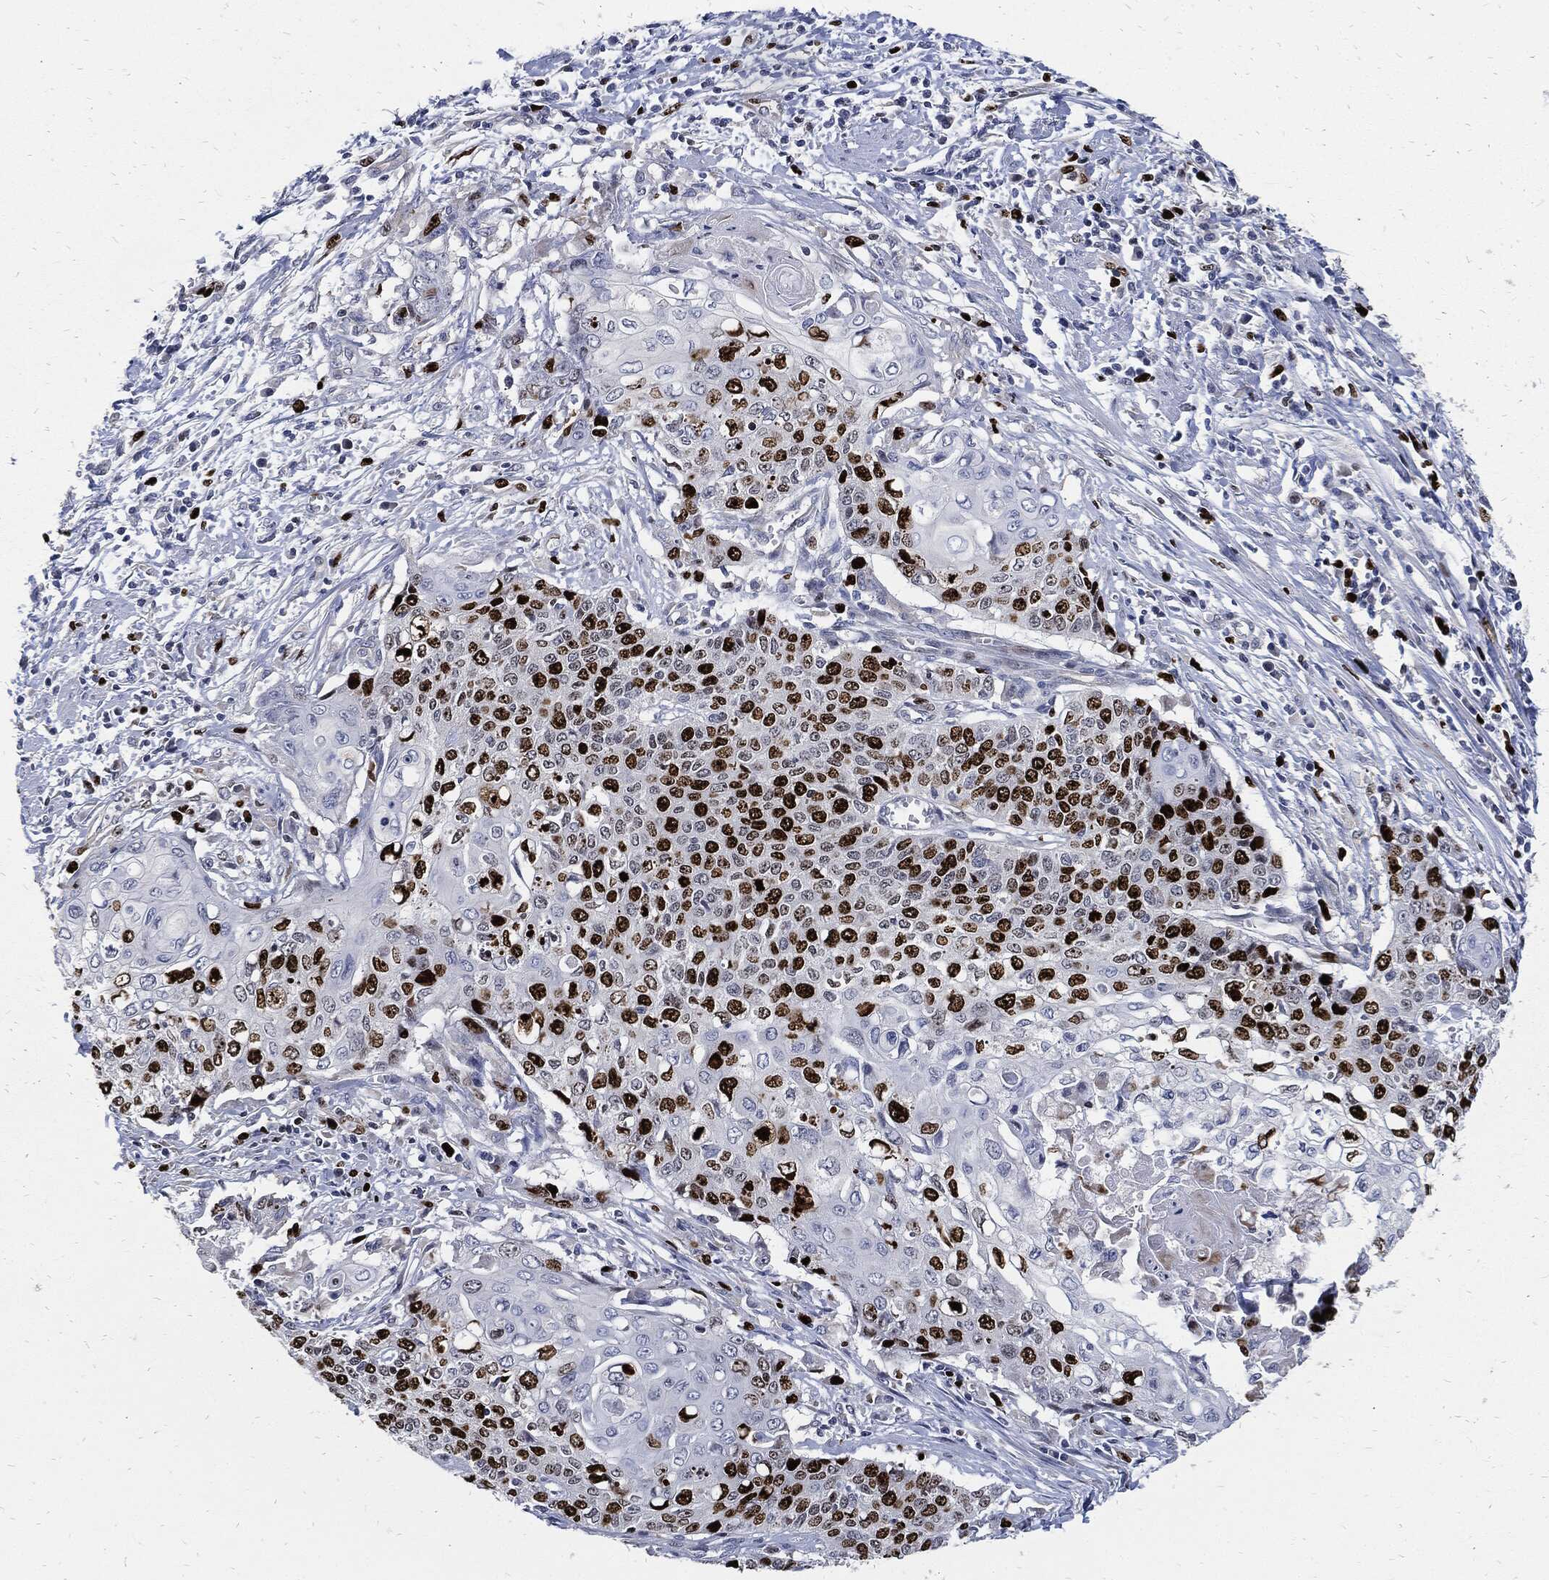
{"staining": {"intensity": "strong", "quantity": ">75%", "location": "nuclear"}, "tissue": "cervical cancer", "cell_type": "Tumor cells", "image_type": "cancer", "snomed": [{"axis": "morphology", "description": "Squamous cell carcinoma, NOS"}, {"axis": "topography", "description": "Cervix"}], "caption": "Immunohistochemistry (IHC) (DAB) staining of human cervical cancer (squamous cell carcinoma) exhibits strong nuclear protein expression in approximately >75% of tumor cells.", "gene": "MKI67", "patient": {"sex": "female", "age": 39}}